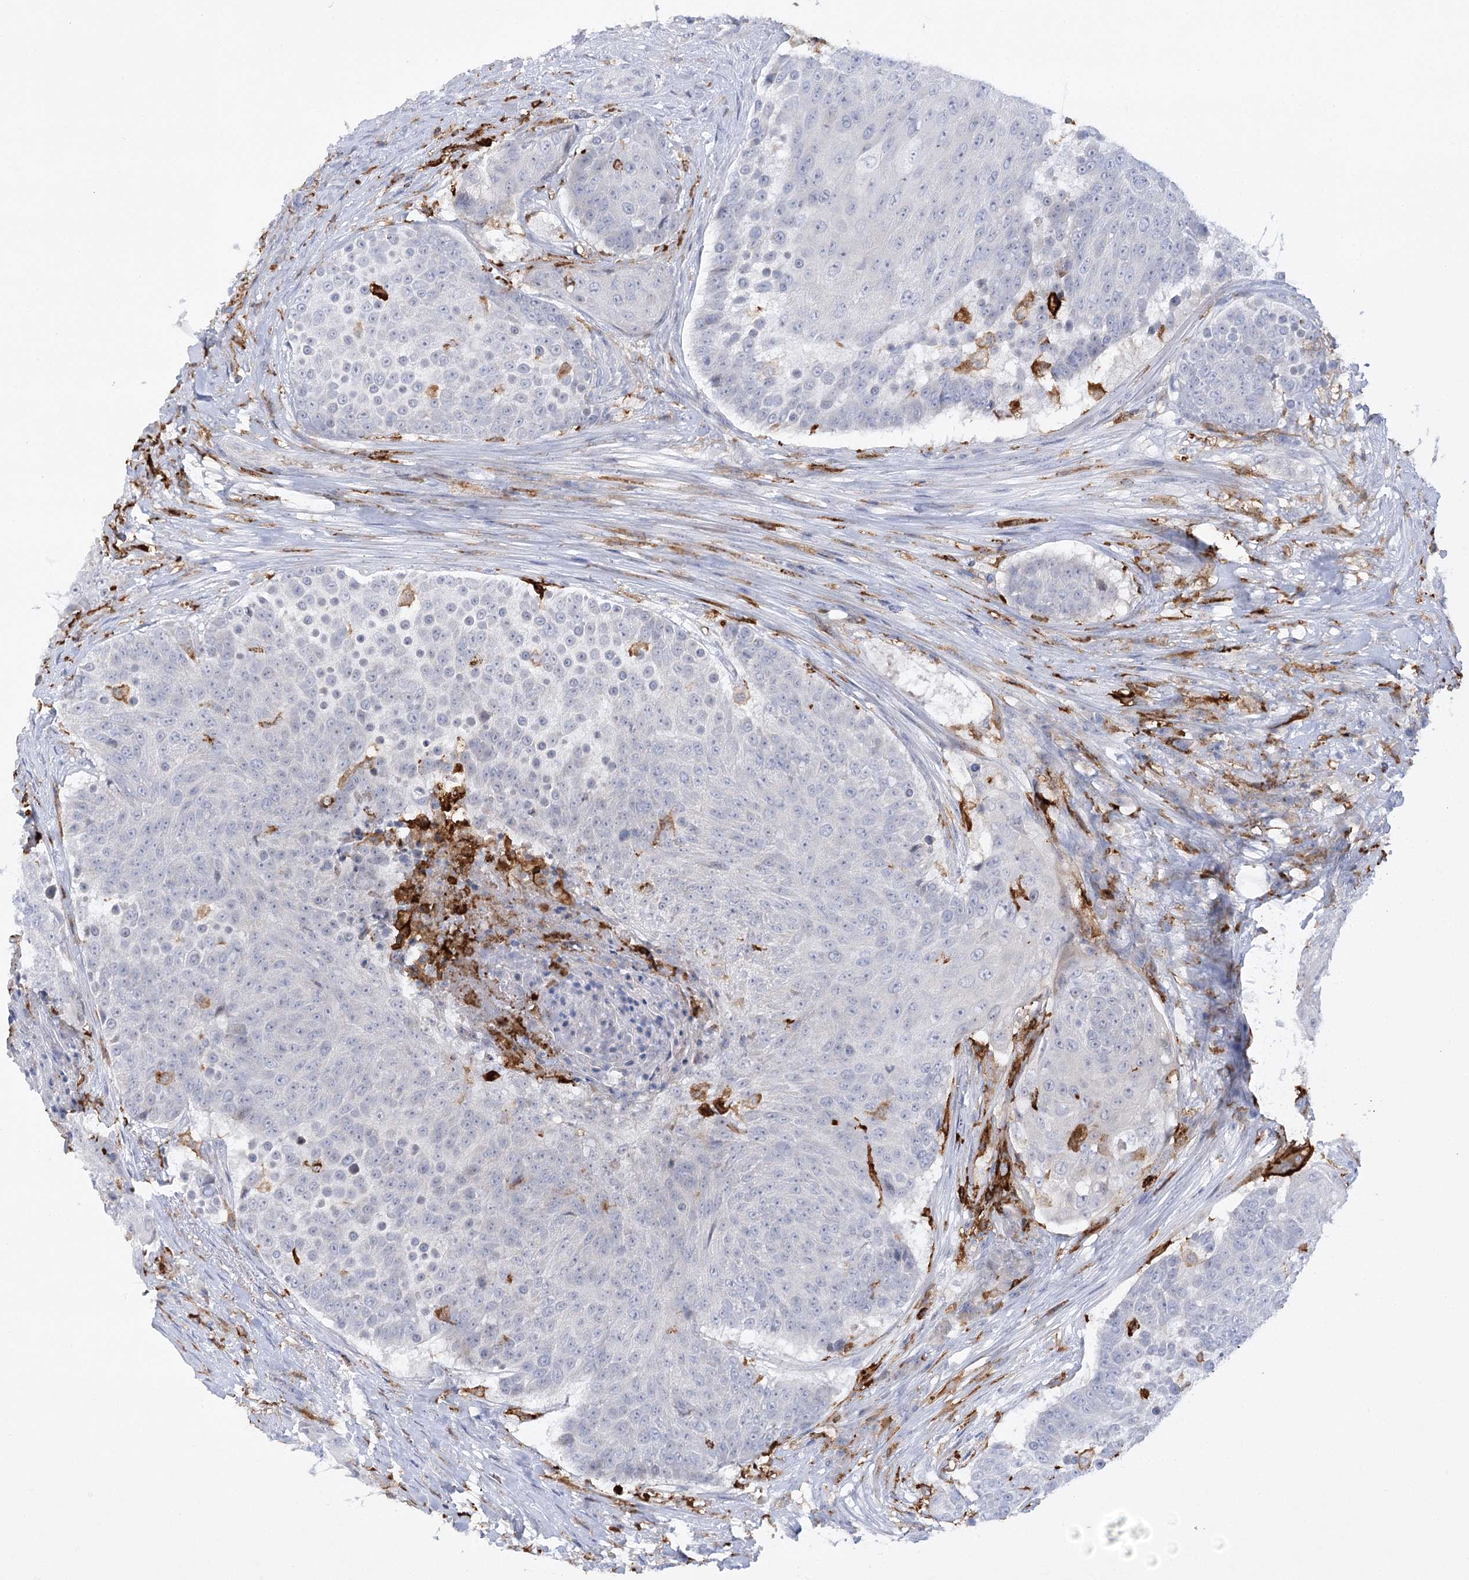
{"staining": {"intensity": "negative", "quantity": "none", "location": "none"}, "tissue": "urothelial cancer", "cell_type": "Tumor cells", "image_type": "cancer", "snomed": [{"axis": "morphology", "description": "Urothelial carcinoma, High grade"}, {"axis": "topography", "description": "Urinary bladder"}], "caption": "Tumor cells are negative for brown protein staining in urothelial carcinoma (high-grade).", "gene": "PIWIL4", "patient": {"sex": "female", "age": 63}}